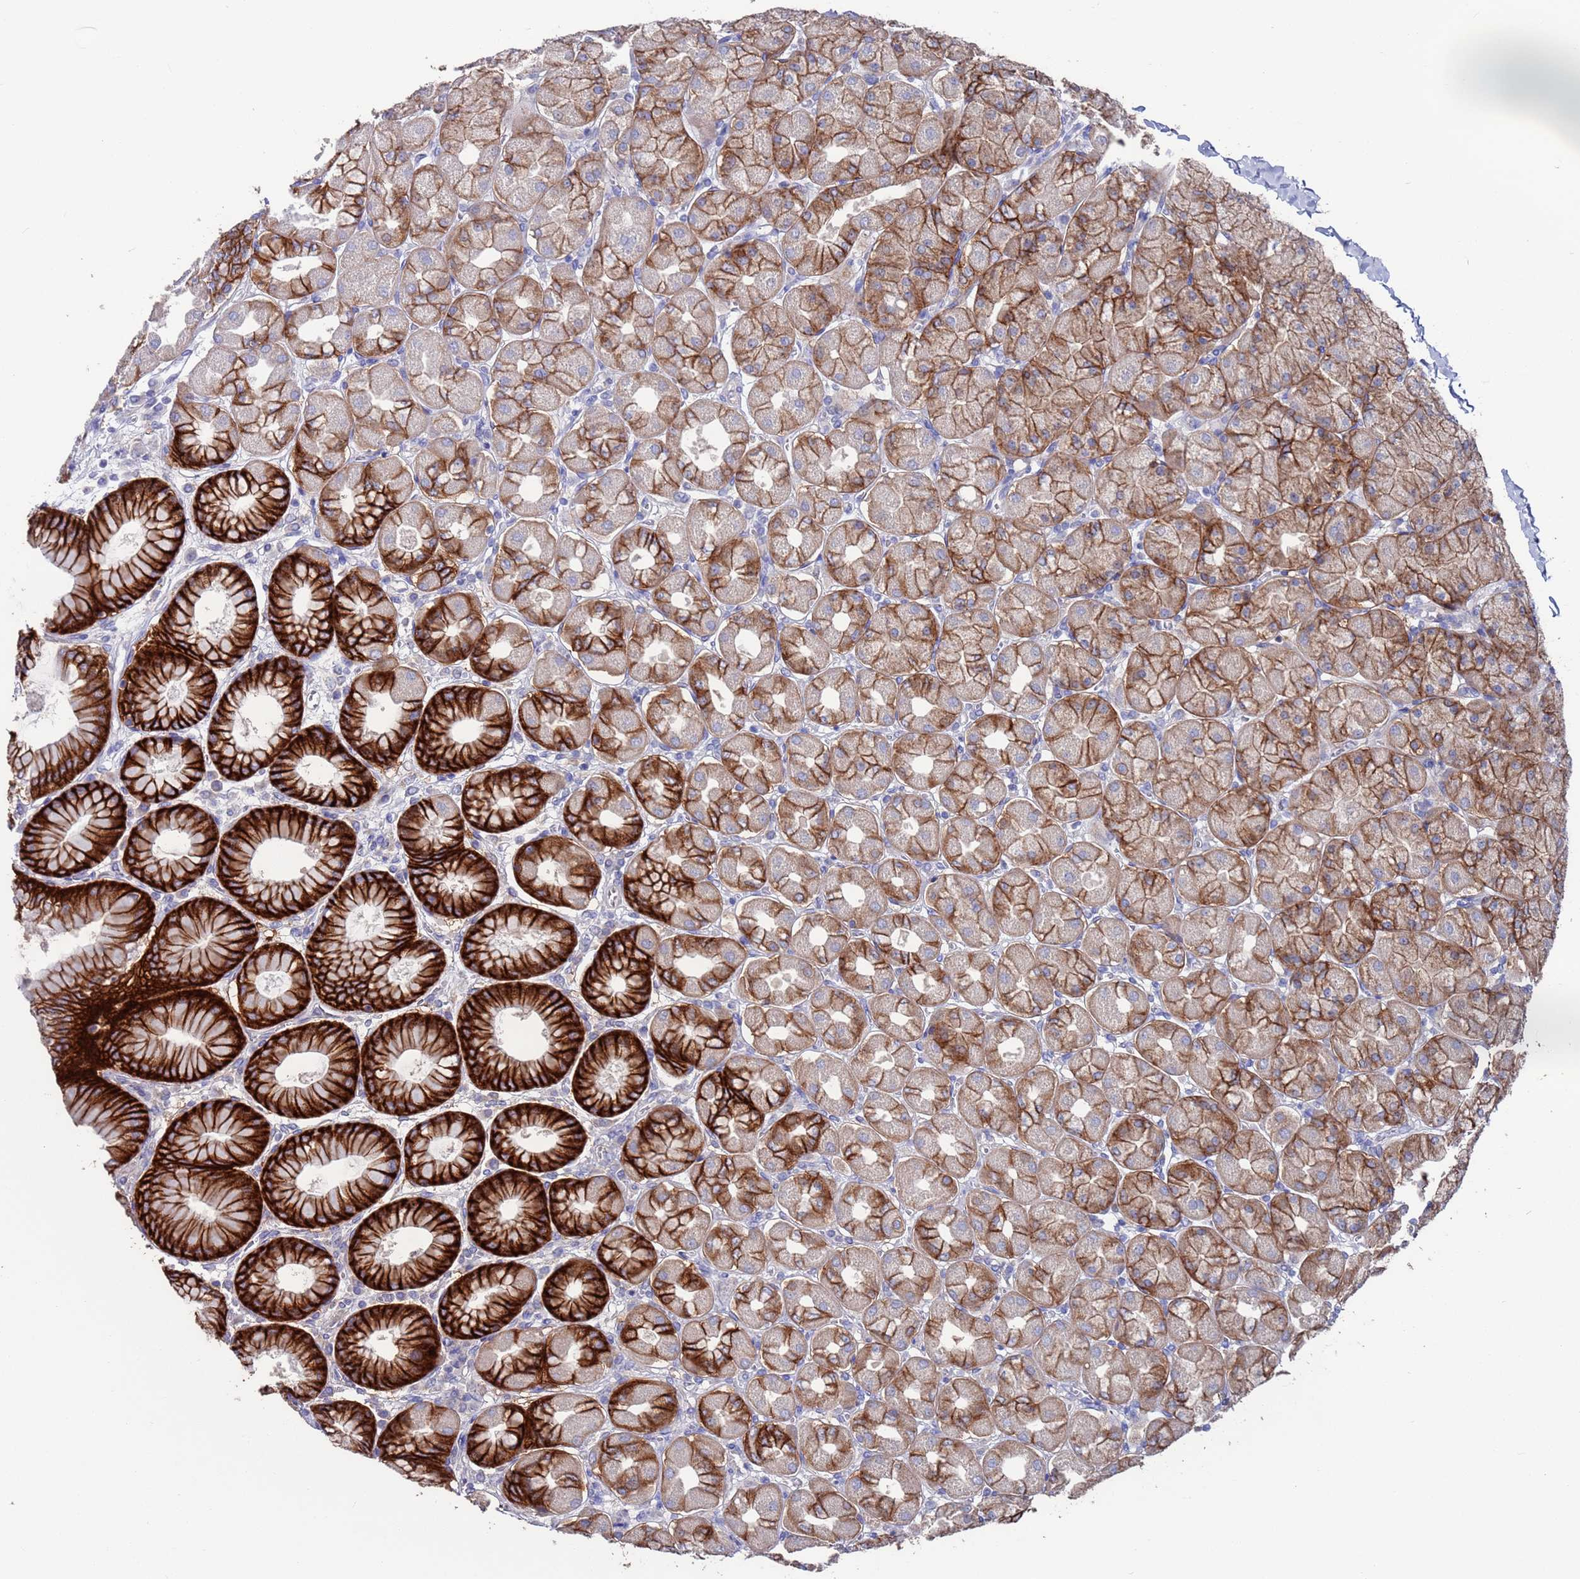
{"staining": {"intensity": "strong", "quantity": ">75%", "location": "cytoplasmic/membranous"}, "tissue": "stomach", "cell_type": "Glandular cells", "image_type": "normal", "snomed": [{"axis": "morphology", "description": "Normal tissue, NOS"}, {"axis": "topography", "description": "Stomach, upper"}], "caption": "Stomach stained with a brown dye demonstrates strong cytoplasmic/membranous positive staining in approximately >75% of glandular cells.", "gene": "KRTCAP3", "patient": {"sex": "female", "age": 56}}